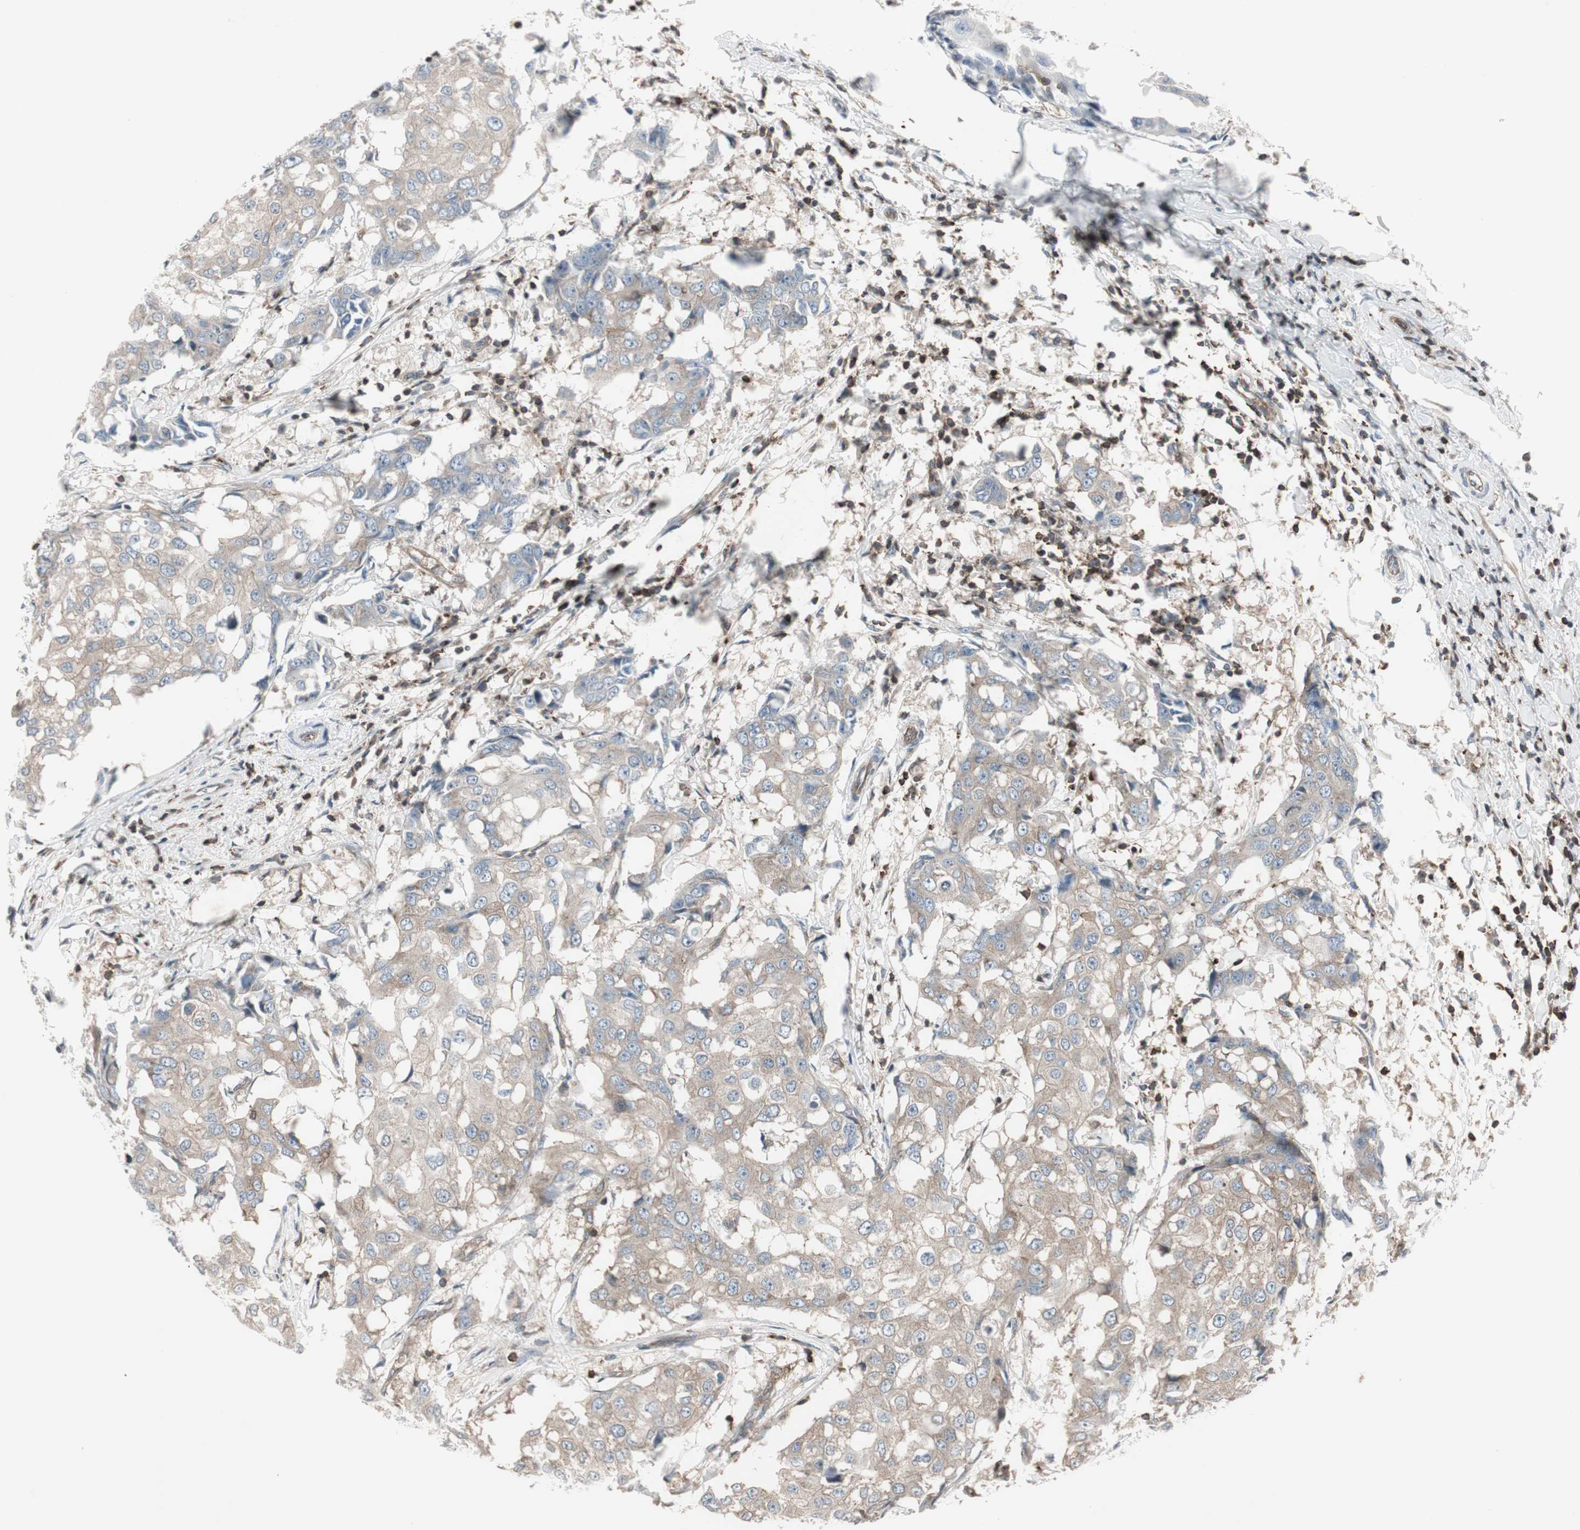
{"staining": {"intensity": "weak", "quantity": ">75%", "location": "cytoplasmic/membranous"}, "tissue": "breast cancer", "cell_type": "Tumor cells", "image_type": "cancer", "snomed": [{"axis": "morphology", "description": "Duct carcinoma"}, {"axis": "topography", "description": "Breast"}], "caption": "Breast intraductal carcinoma tissue shows weak cytoplasmic/membranous positivity in approximately >75% of tumor cells, visualized by immunohistochemistry.", "gene": "ARHGEF1", "patient": {"sex": "female", "age": 27}}